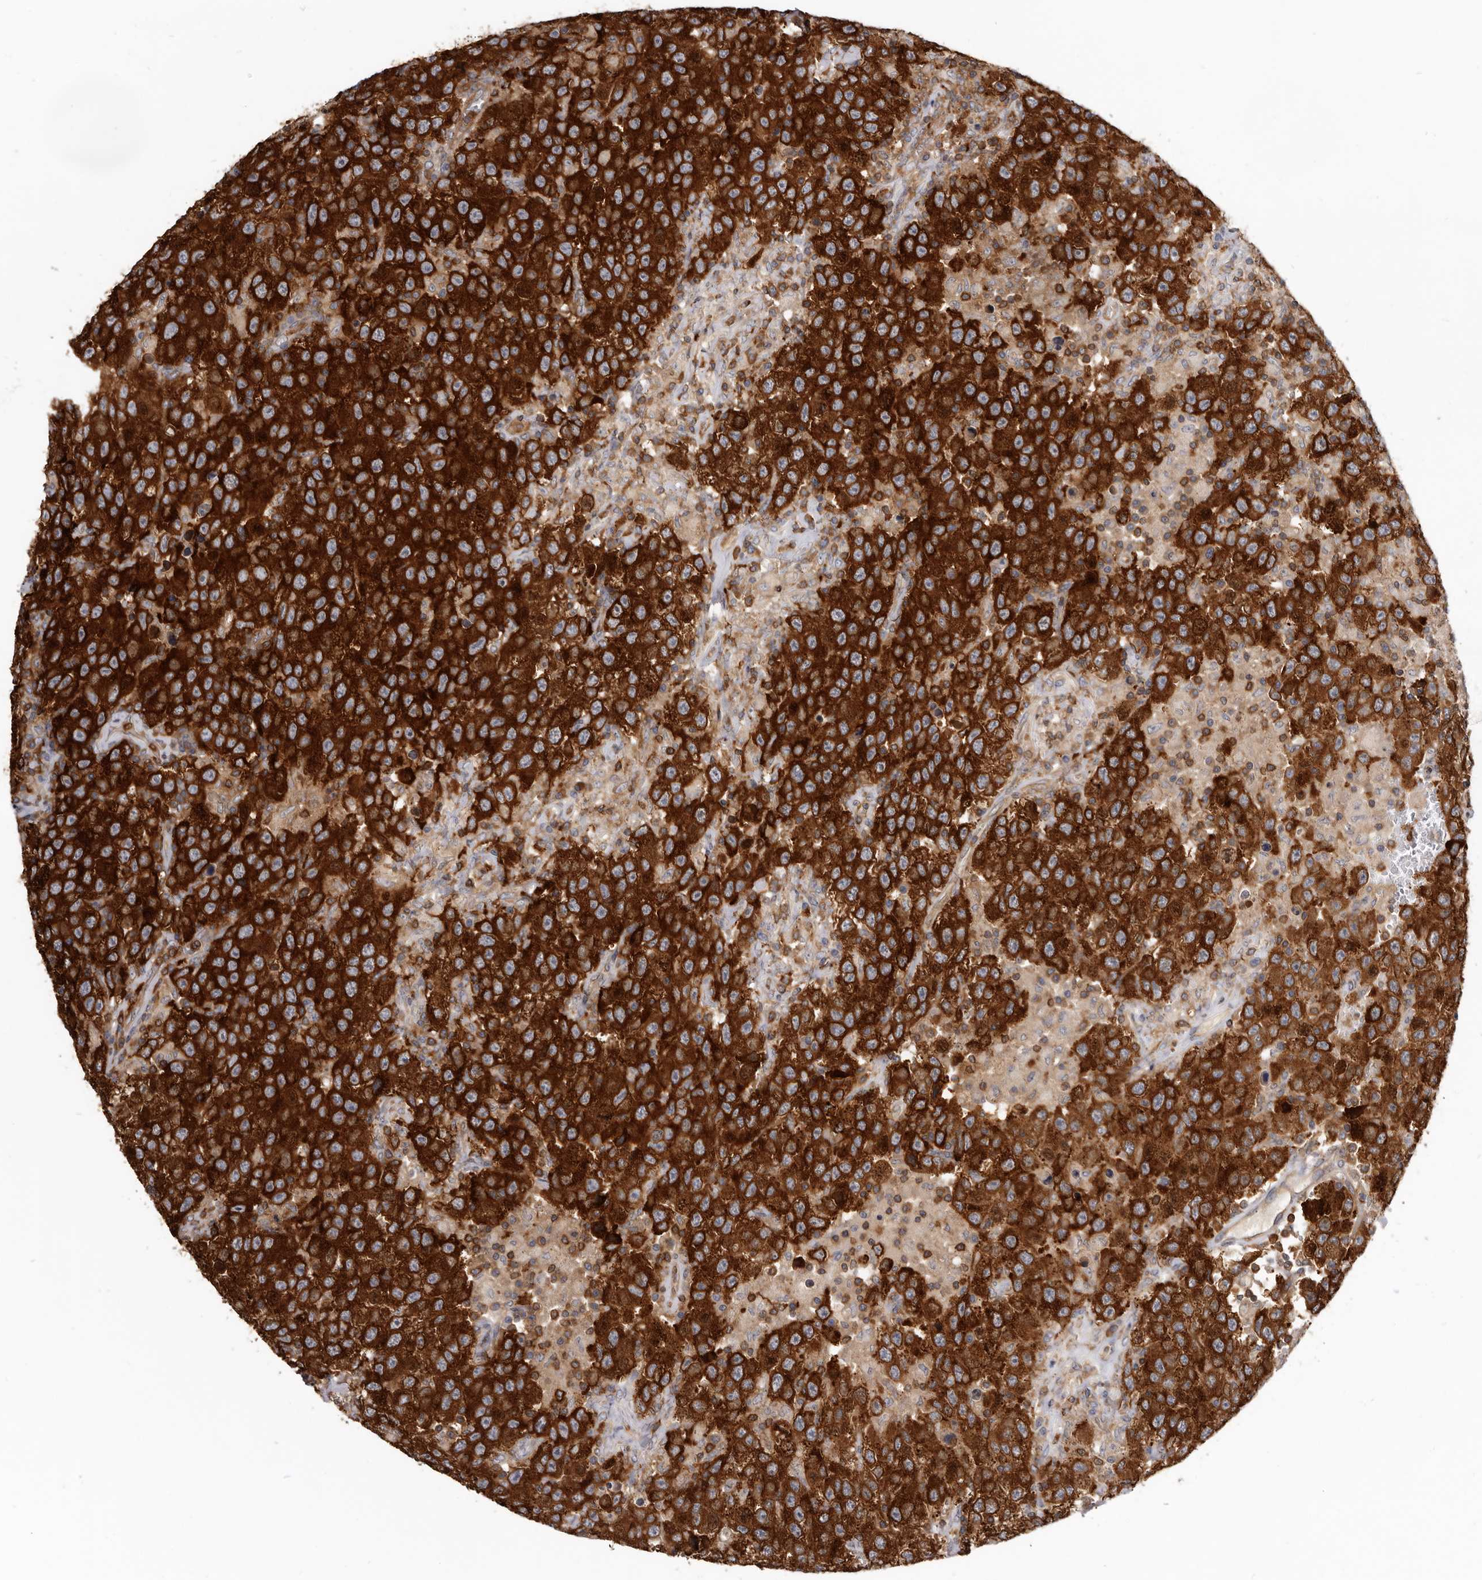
{"staining": {"intensity": "strong", "quantity": ">75%", "location": "cytoplasmic/membranous"}, "tissue": "testis cancer", "cell_type": "Tumor cells", "image_type": "cancer", "snomed": [{"axis": "morphology", "description": "Seminoma, NOS"}, {"axis": "topography", "description": "Testis"}], "caption": "Protein analysis of testis cancer (seminoma) tissue displays strong cytoplasmic/membranous positivity in about >75% of tumor cells.", "gene": "CBL", "patient": {"sex": "male", "age": 41}}